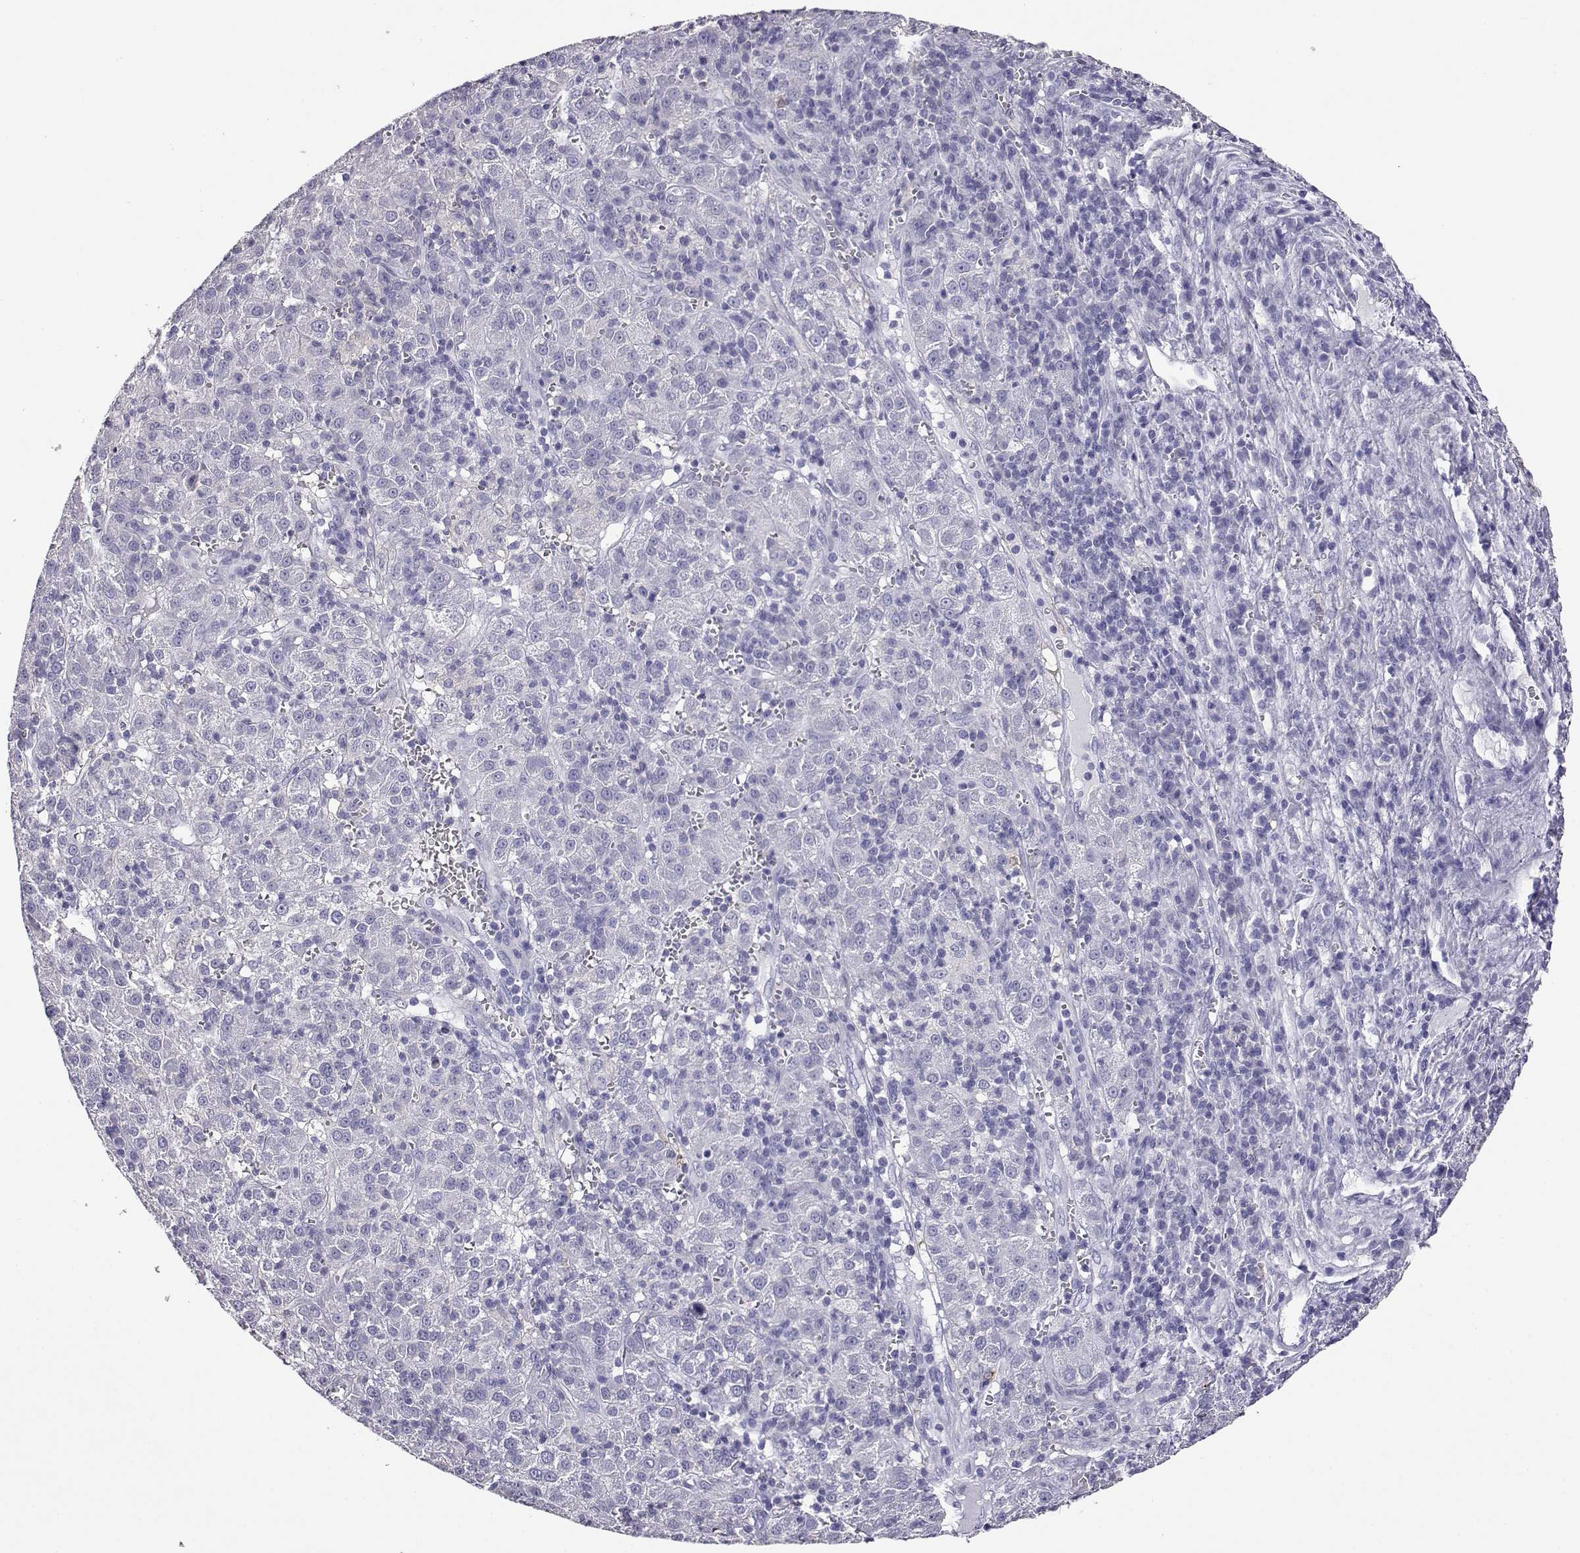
{"staining": {"intensity": "negative", "quantity": "none", "location": "none"}, "tissue": "liver cancer", "cell_type": "Tumor cells", "image_type": "cancer", "snomed": [{"axis": "morphology", "description": "Carcinoma, Hepatocellular, NOS"}, {"axis": "topography", "description": "Liver"}], "caption": "This is an IHC photomicrograph of liver cancer. There is no staining in tumor cells.", "gene": "AKR1B1", "patient": {"sex": "female", "age": 60}}